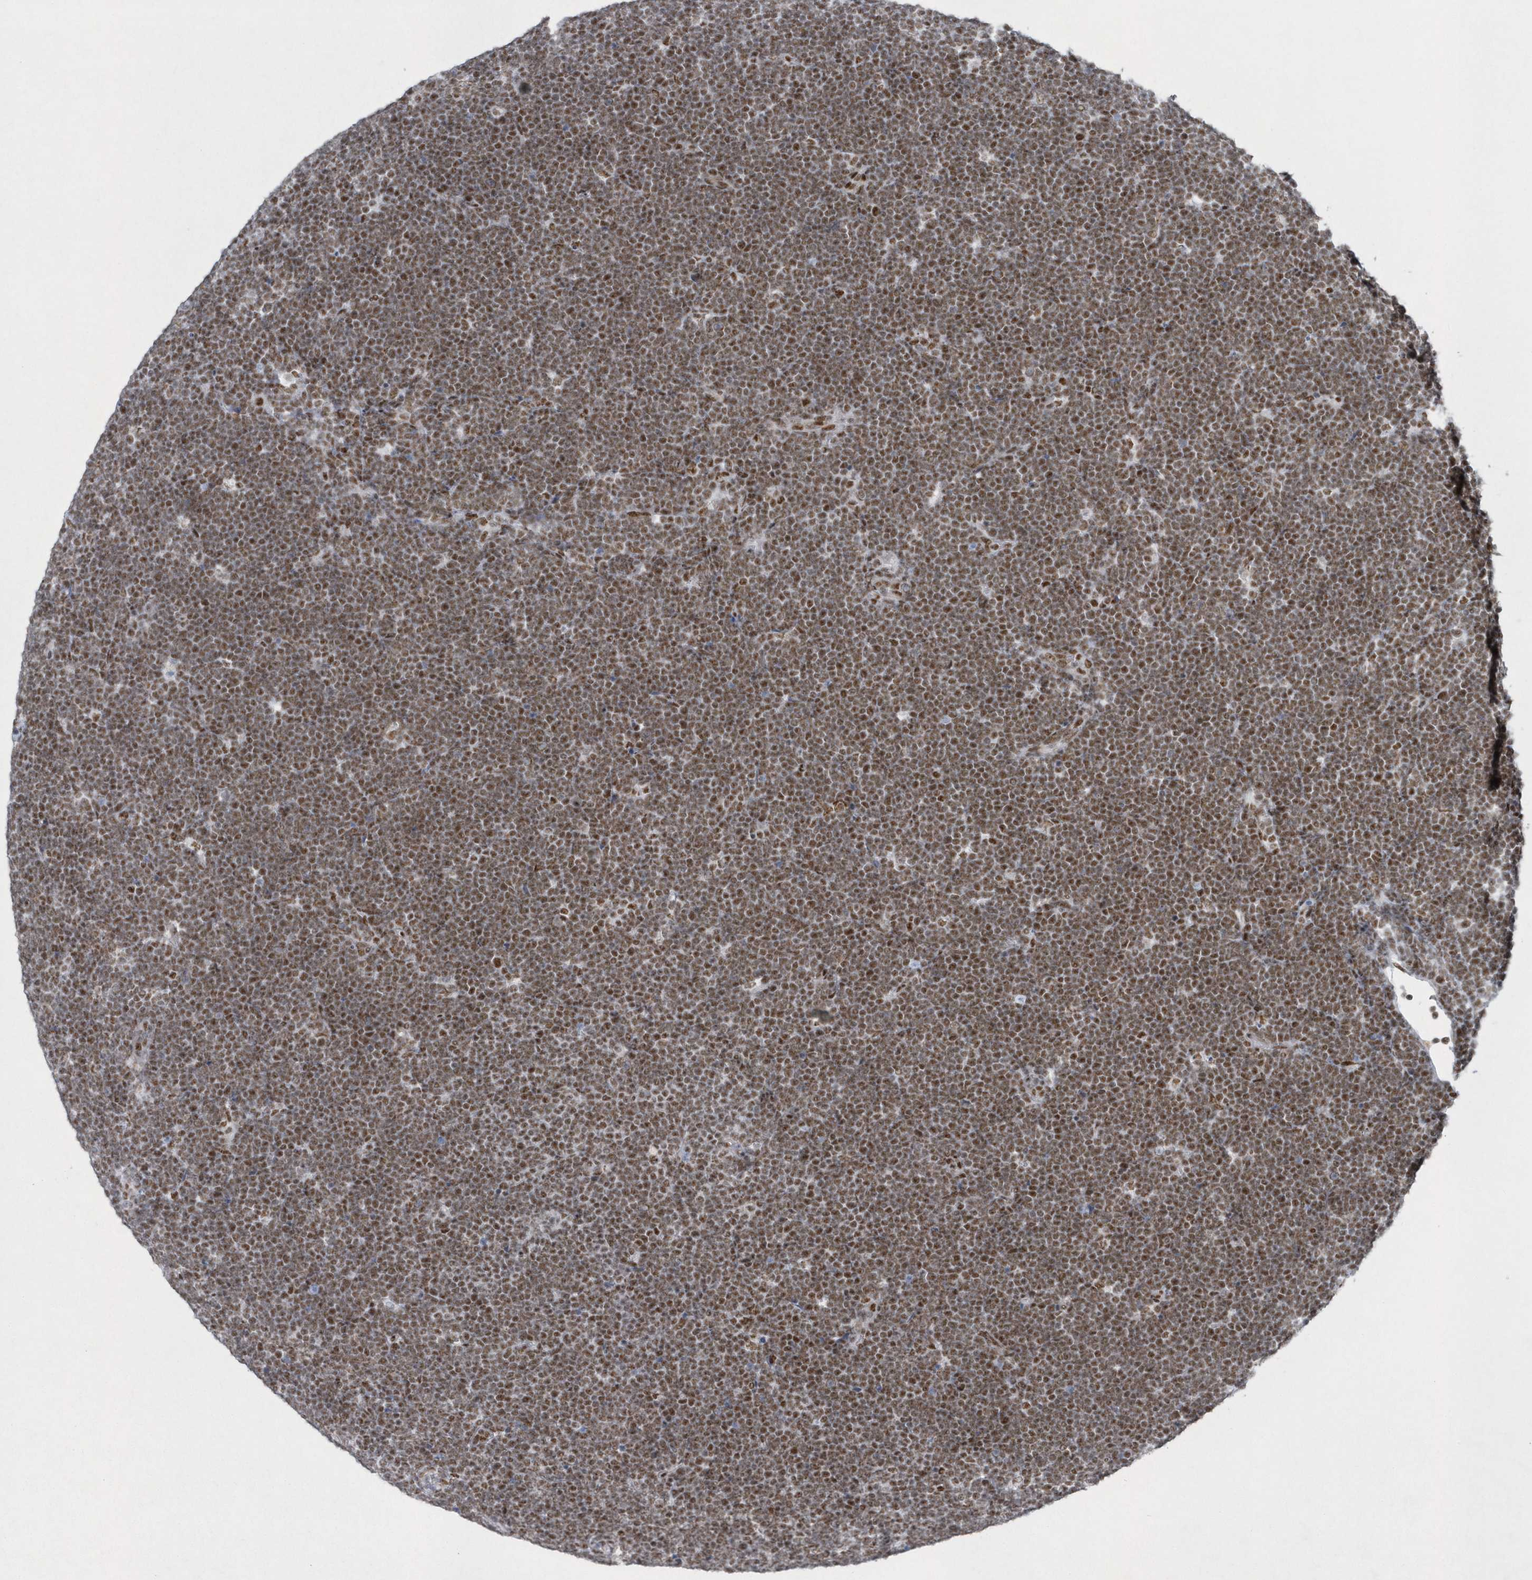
{"staining": {"intensity": "moderate", "quantity": ">75%", "location": "nuclear"}, "tissue": "lymphoma", "cell_type": "Tumor cells", "image_type": "cancer", "snomed": [{"axis": "morphology", "description": "Malignant lymphoma, non-Hodgkin's type, High grade"}, {"axis": "topography", "description": "Lymph node"}], "caption": "A medium amount of moderate nuclear expression is seen in about >75% of tumor cells in lymphoma tissue. The staining is performed using DAB brown chromogen to label protein expression. The nuclei are counter-stained blue using hematoxylin.", "gene": "DCLRE1A", "patient": {"sex": "male", "age": 13}}